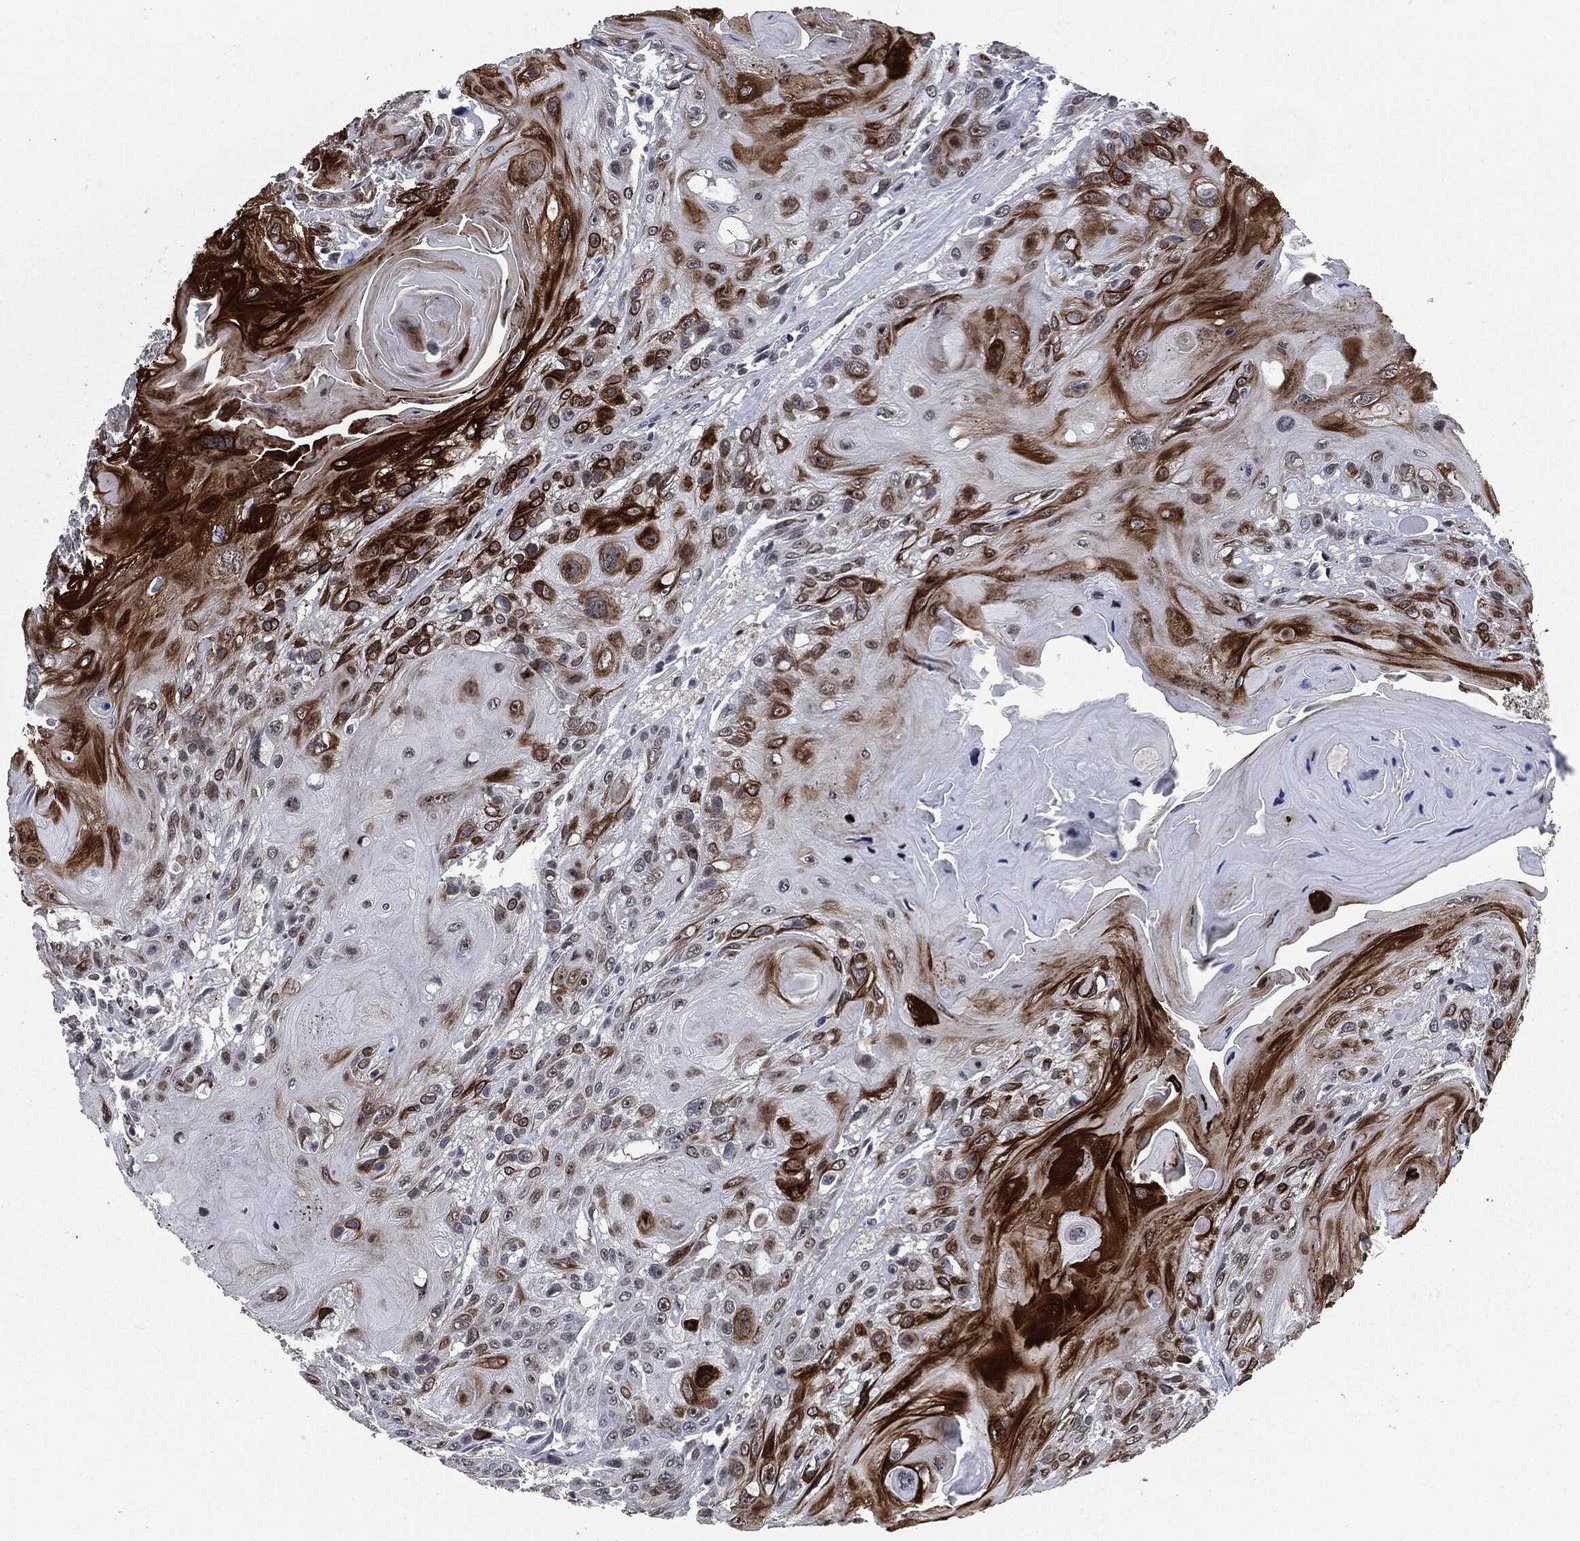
{"staining": {"intensity": "strong", "quantity": "25%-75%", "location": "cytoplasmic/membranous"}, "tissue": "head and neck cancer", "cell_type": "Tumor cells", "image_type": "cancer", "snomed": [{"axis": "morphology", "description": "Squamous cell carcinoma, NOS"}, {"axis": "topography", "description": "Head-Neck"}], "caption": "Brown immunohistochemical staining in human squamous cell carcinoma (head and neck) exhibits strong cytoplasmic/membranous positivity in about 25%-75% of tumor cells. The staining is performed using DAB (3,3'-diaminobenzidine) brown chromogen to label protein expression. The nuclei are counter-stained blue using hematoxylin.", "gene": "AKT2", "patient": {"sex": "female", "age": 59}}